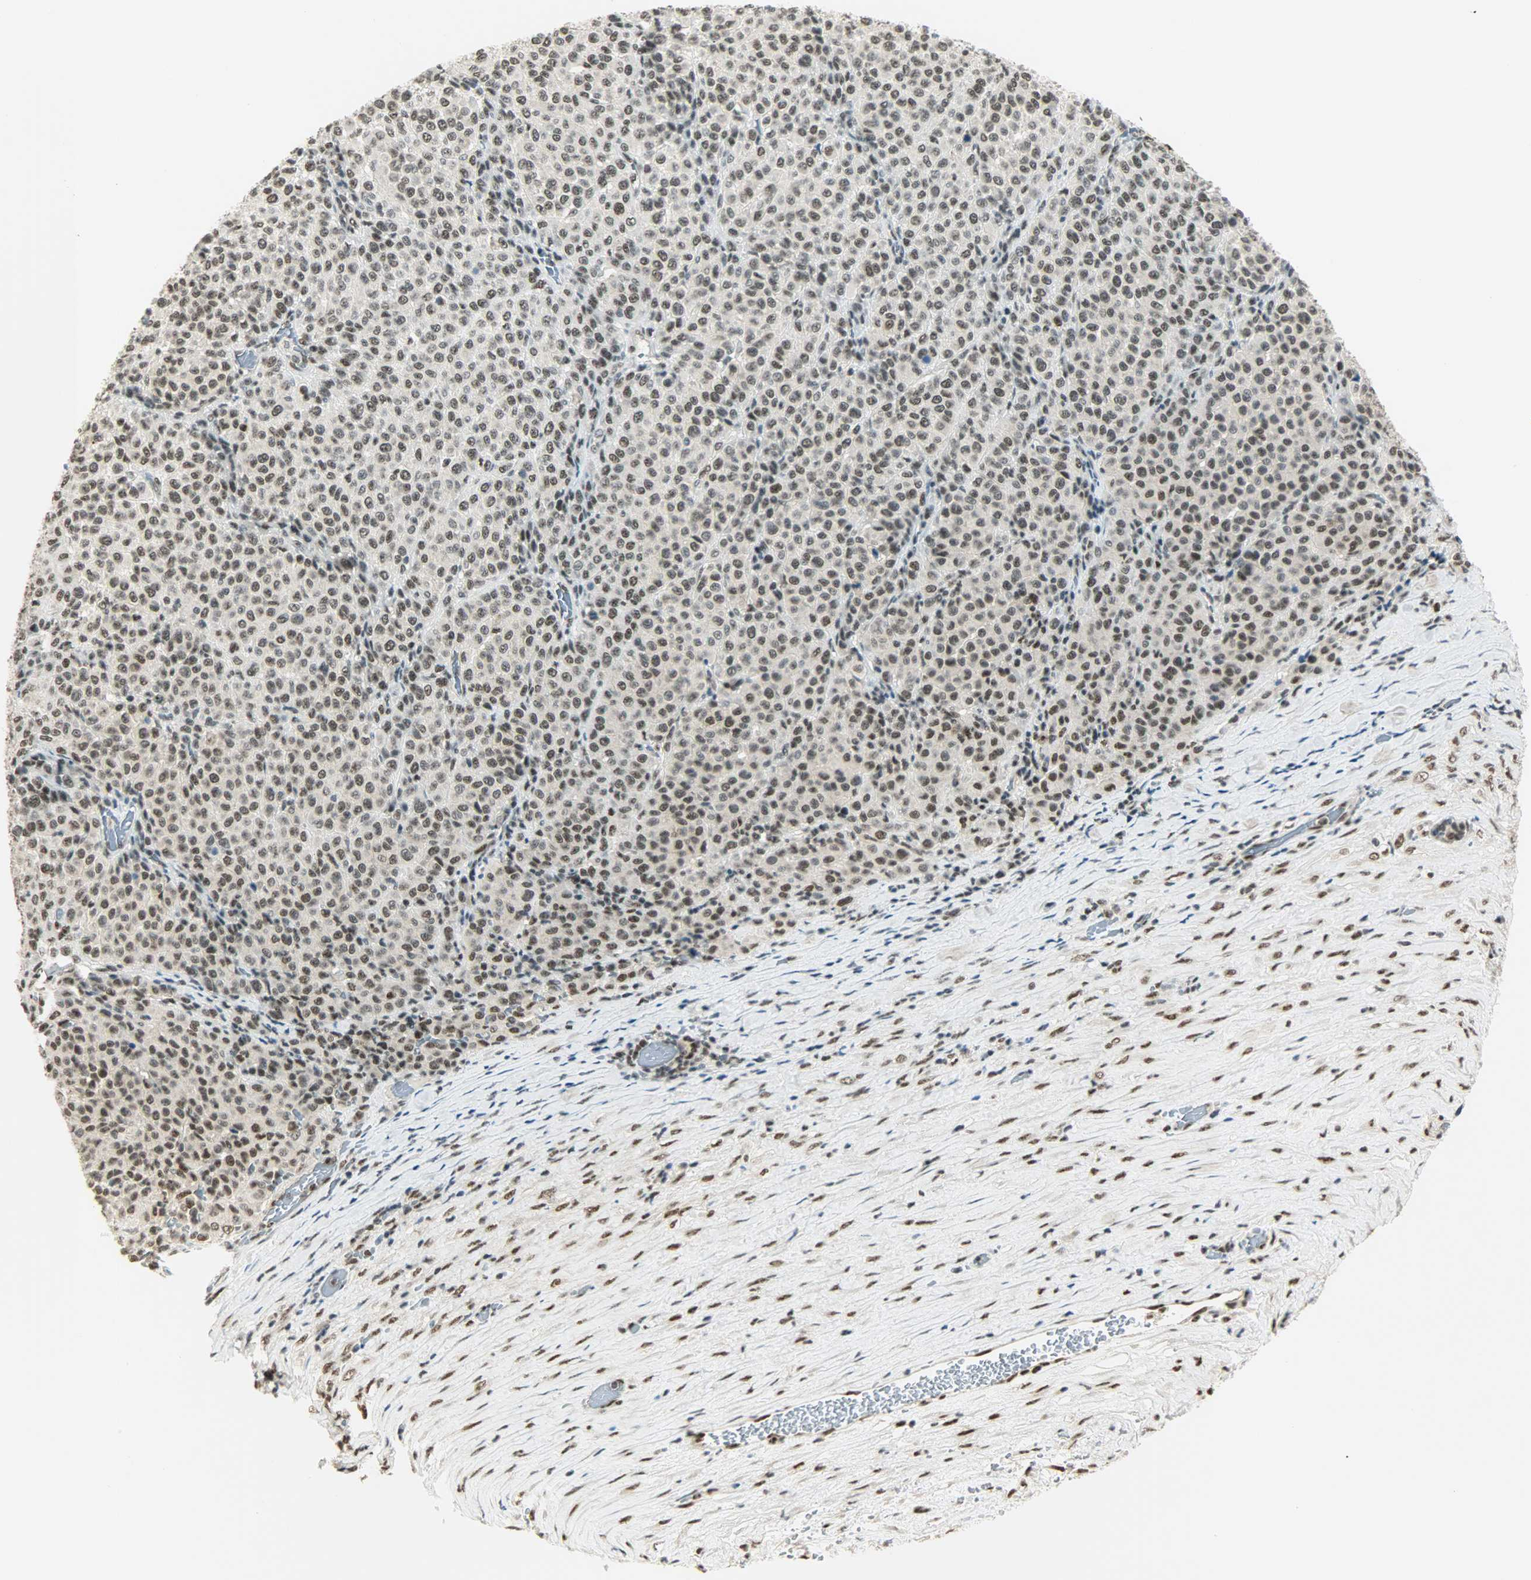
{"staining": {"intensity": "moderate", "quantity": ">75%", "location": "nuclear"}, "tissue": "melanoma", "cell_type": "Tumor cells", "image_type": "cancer", "snomed": [{"axis": "morphology", "description": "Malignant melanoma, Metastatic site"}, {"axis": "topography", "description": "Pancreas"}], "caption": "Protein expression analysis of human melanoma reveals moderate nuclear positivity in about >75% of tumor cells.", "gene": "SUGP1", "patient": {"sex": "female", "age": 30}}